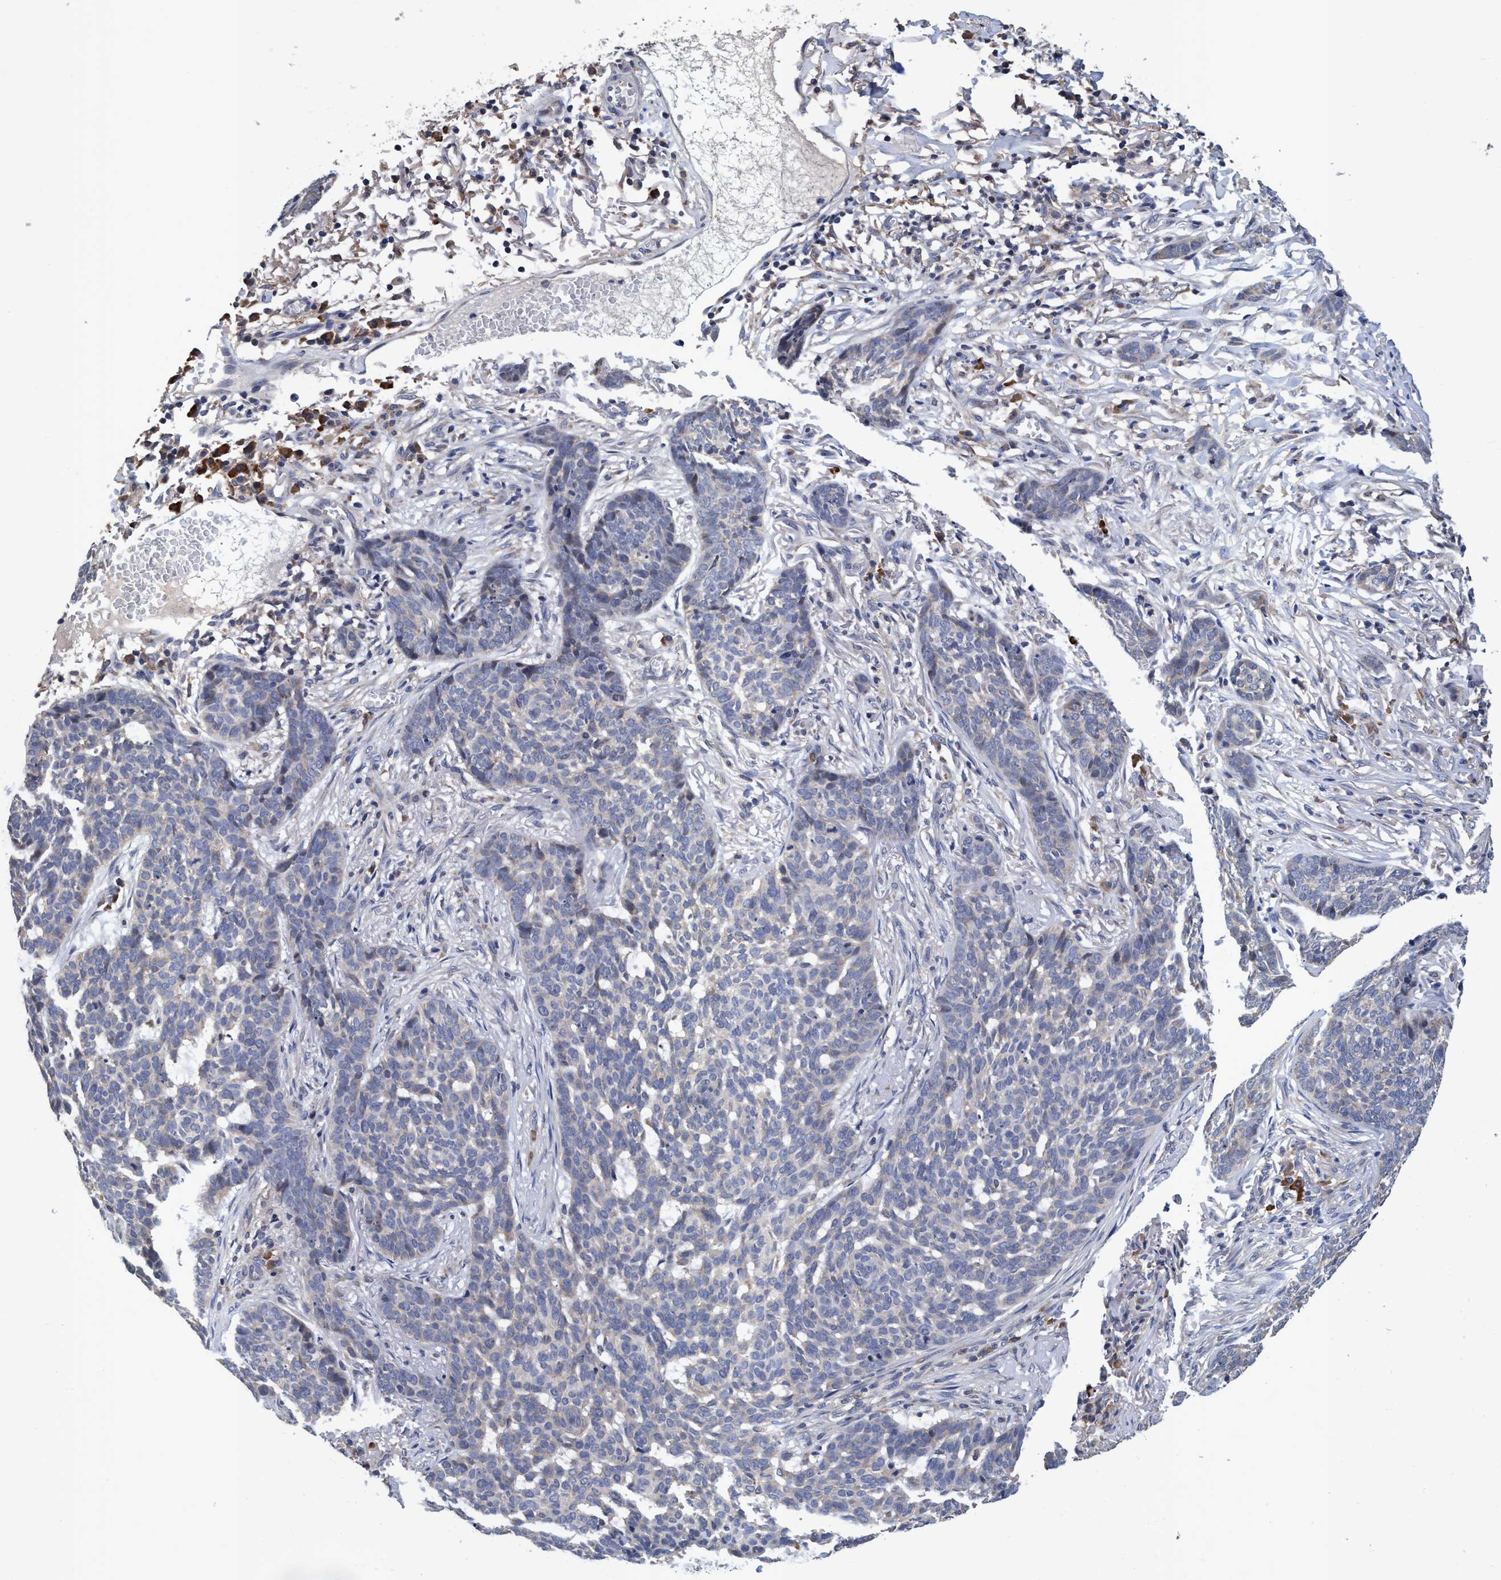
{"staining": {"intensity": "negative", "quantity": "none", "location": "none"}, "tissue": "skin cancer", "cell_type": "Tumor cells", "image_type": "cancer", "snomed": [{"axis": "morphology", "description": "Basal cell carcinoma"}, {"axis": "topography", "description": "Skin"}], "caption": "An image of skin cancer stained for a protein demonstrates no brown staining in tumor cells.", "gene": "CALCOCO2", "patient": {"sex": "male", "age": 85}}